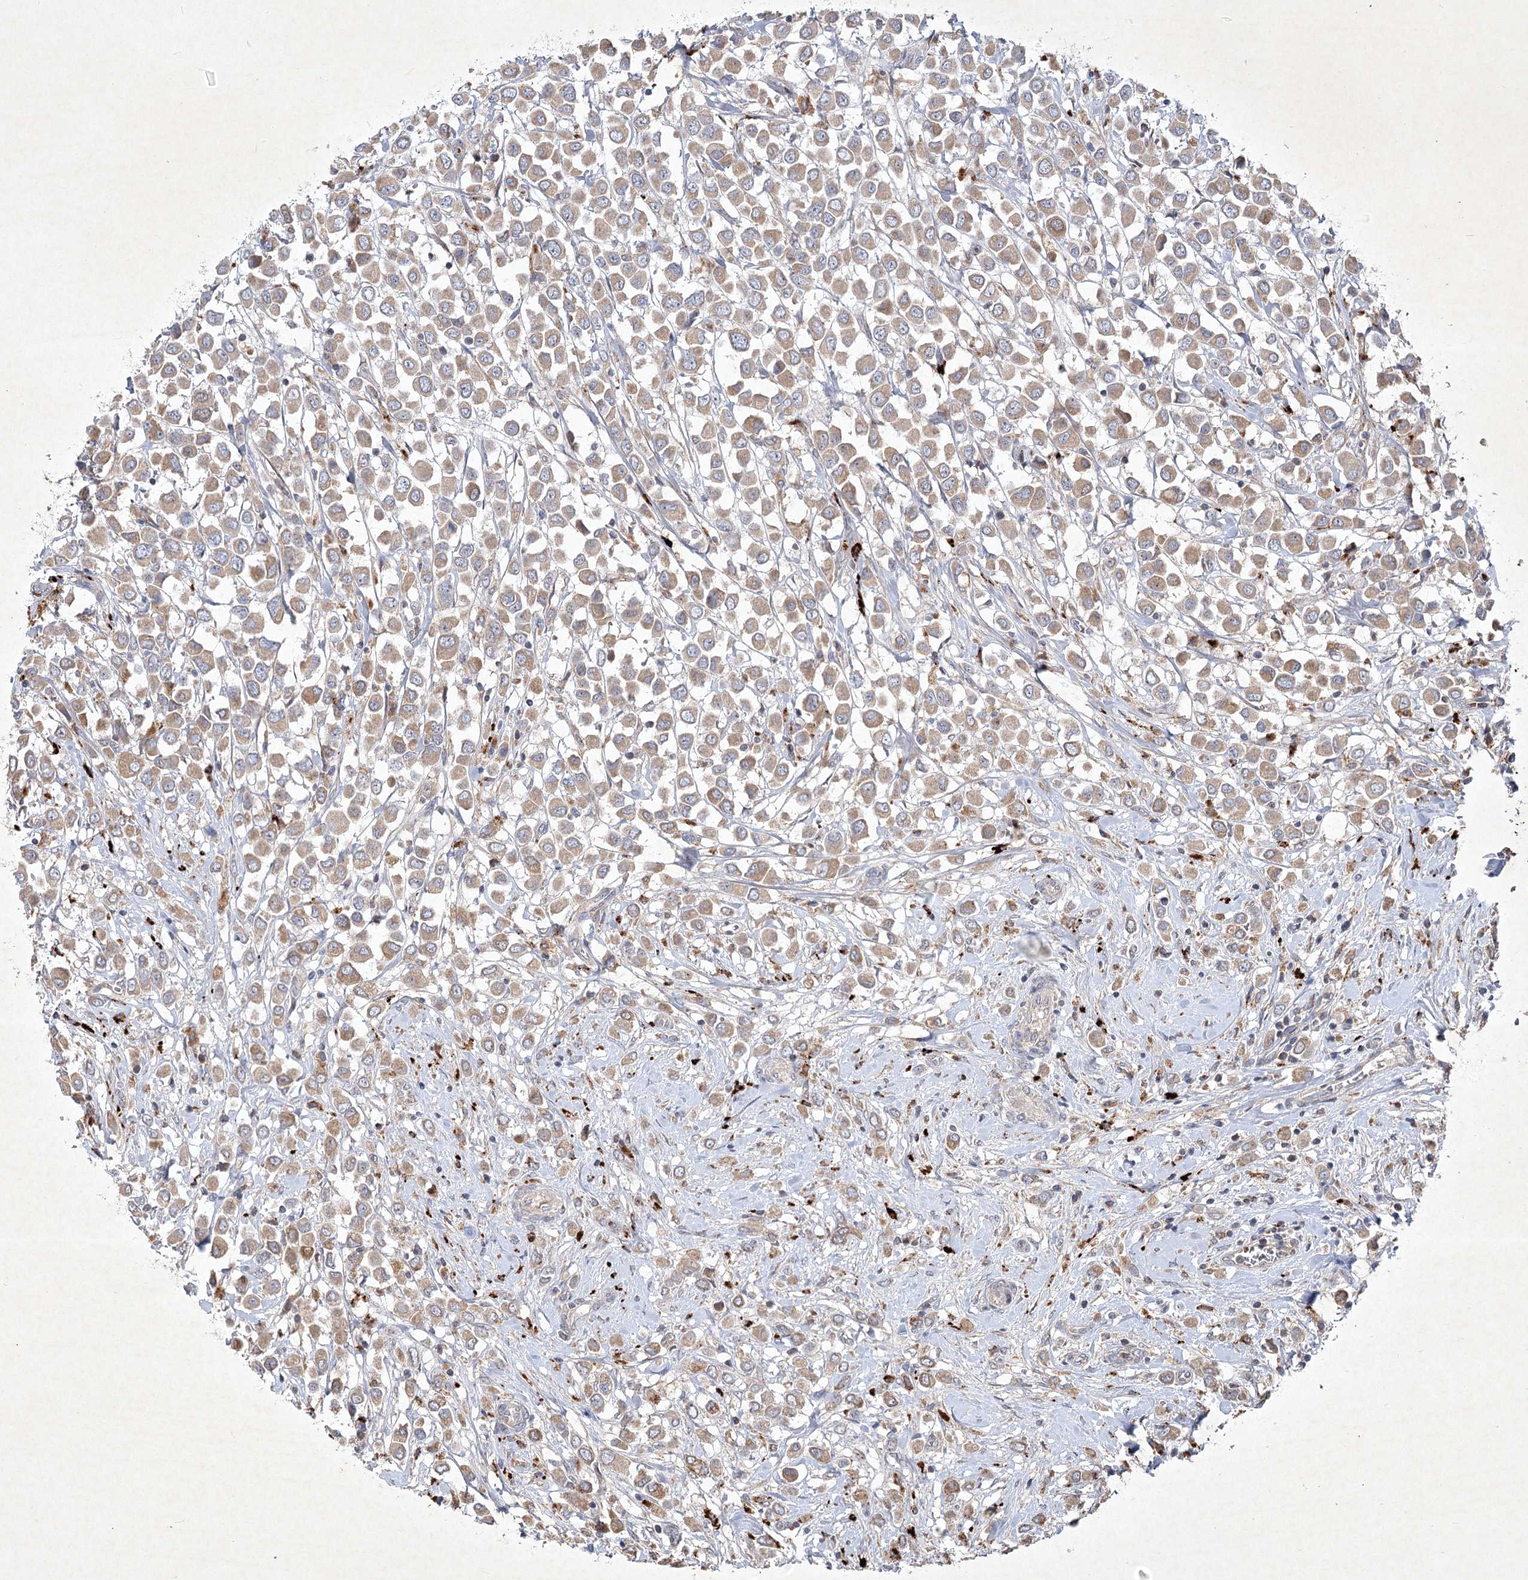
{"staining": {"intensity": "weak", "quantity": ">75%", "location": "cytoplasmic/membranous"}, "tissue": "breast cancer", "cell_type": "Tumor cells", "image_type": "cancer", "snomed": [{"axis": "morphology", "description": "Duct carcinoma"}, {"axis": "topography", "description": "Breast"}], "caption": "Immunohistochemistry (IHC) micrograph of human breast cancer stained for a protein (brown), which shows low levels of weak cytoplasmic/membranous expression in about >75% of tumor cells.", "gene": "PYROXD2", "patient": {"sex": "female", "age": 61}}